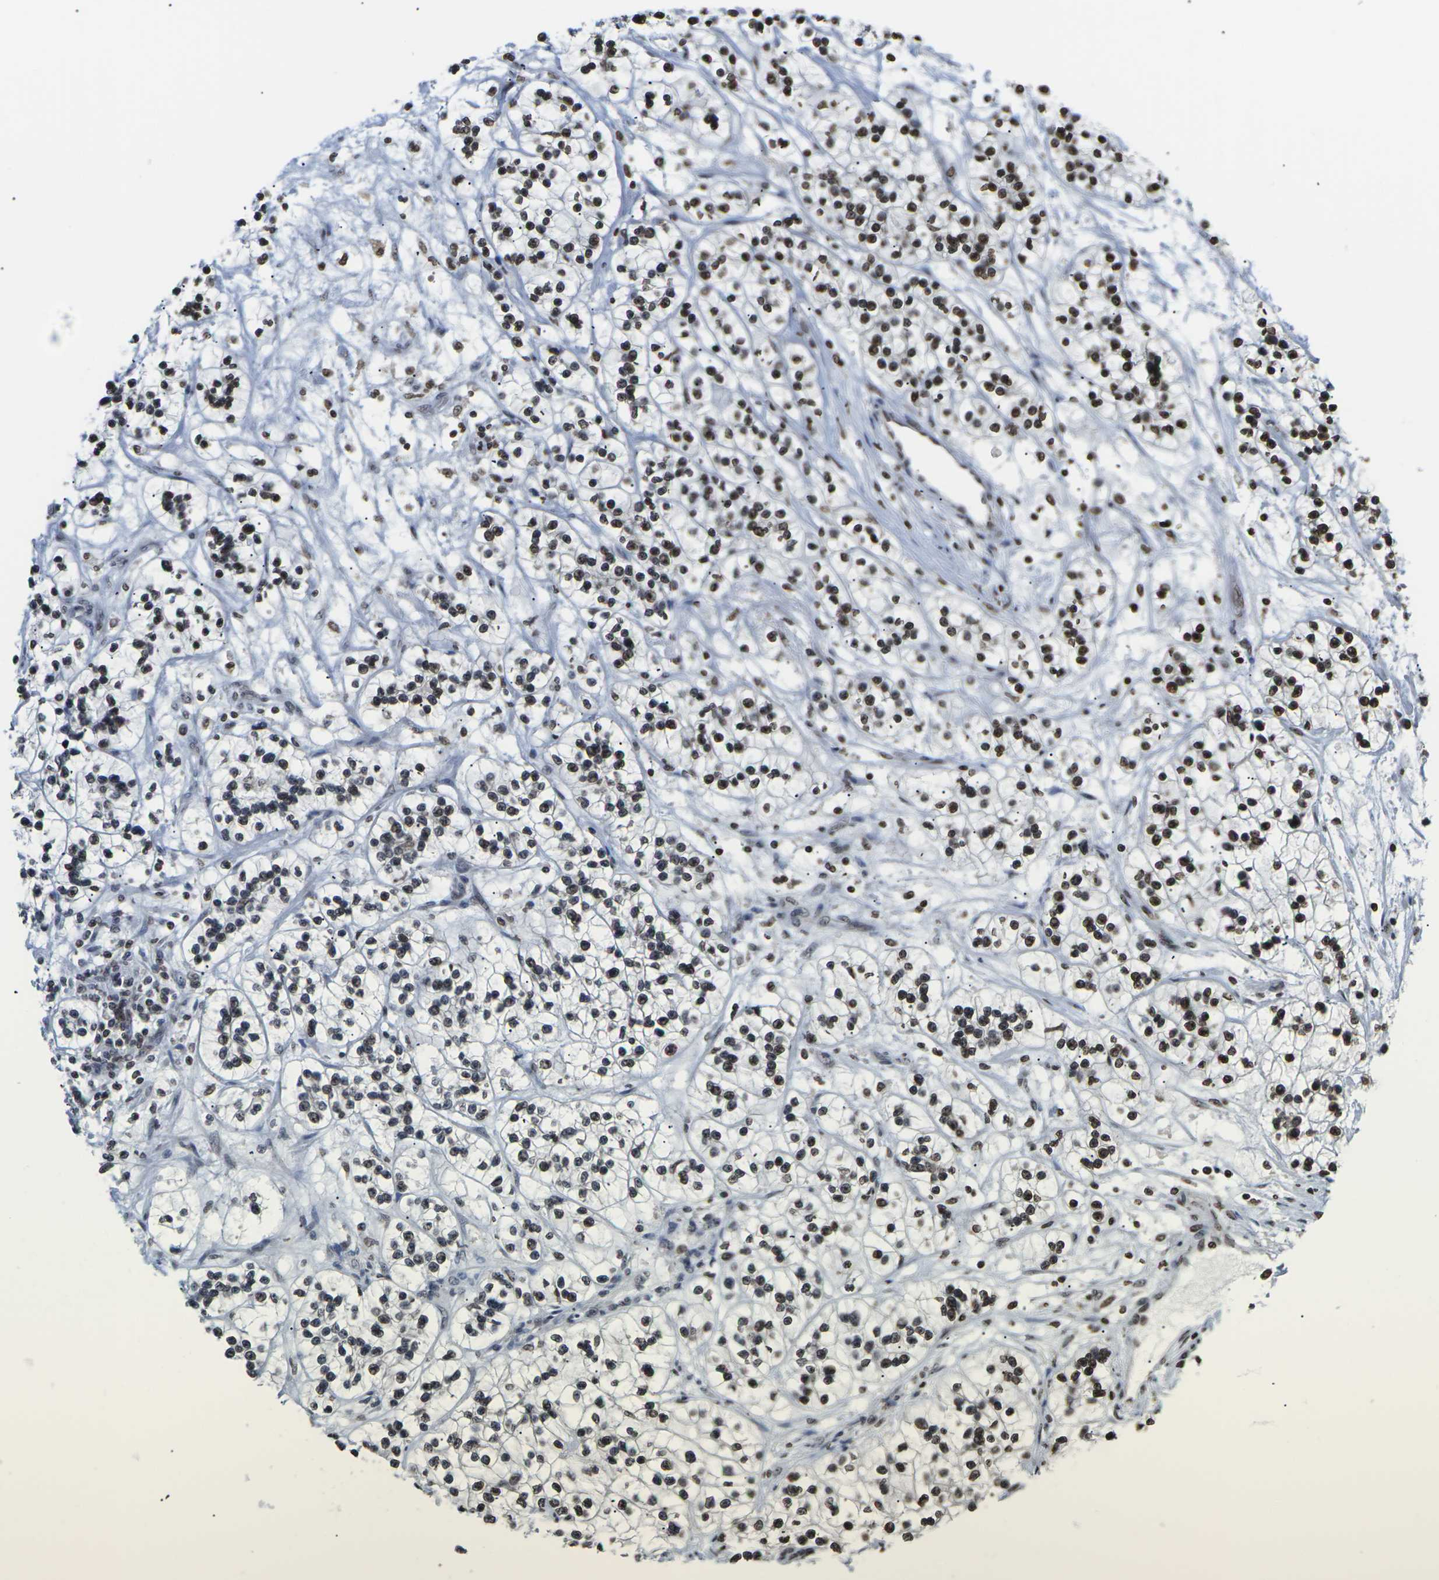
{"staining": {"intensity": "moderate", "quantity": ">75%", "location": "nuclear"}, "tissue": "renal cancer", "cell_type": "Tumor cells", "image_type": "cancer", "snomed": [{"axis": "morphology", "description": "Adenocarcinoma, NOS"}, {"axis": "topography", "description": "Kidney"}], "caption": "IHC (DAB (3,3'-diaminobenzidine)) staining of human renal cancer demonstrates moderate nuclear protein staining in about >75% of tumor cells.", "gene": "ETV5", "patient": {"sex": "female", "age": 57}}